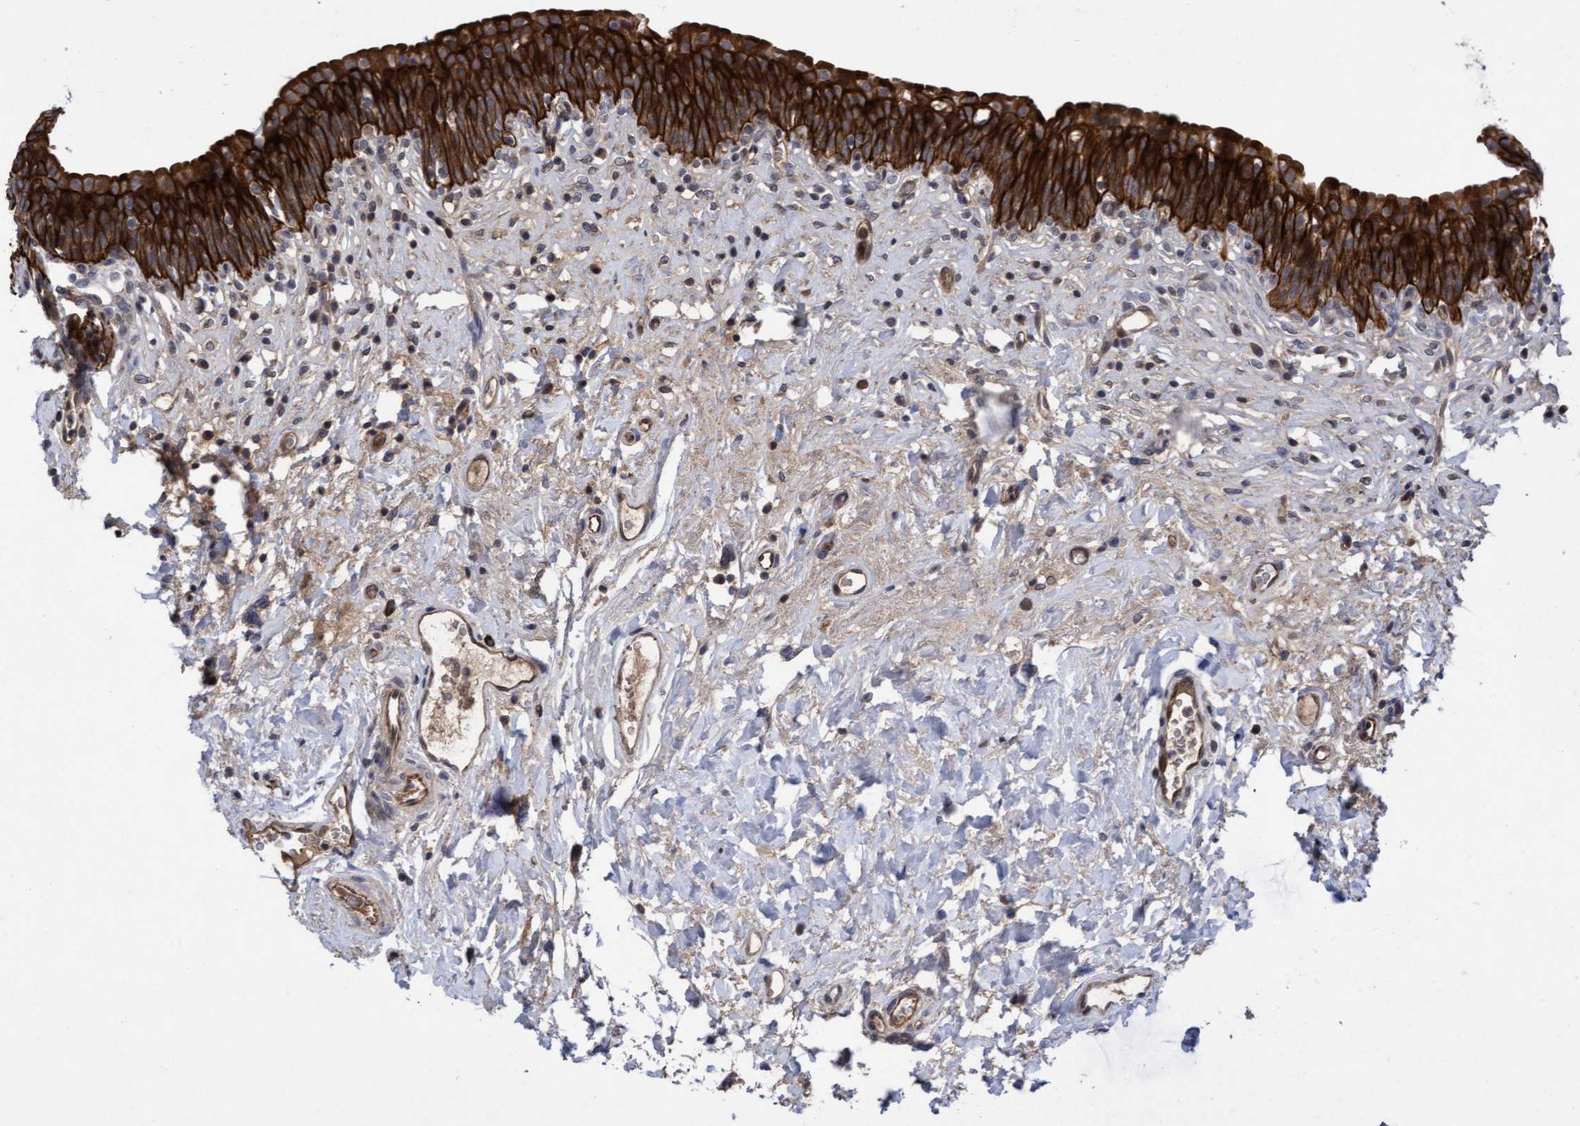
{"staining": {"intensity": "strong", "quantity": ">75%", "location": "cytoplasmic/membranous"}, "tissue": "urinary bladder", "cell_type": "Urothelial cells", "image_type": "normal", "snomed": [{"axis": "morphology", "description": "Normal tissue, NOS"}, {"axis": "topography", "description": "Urinary bladder"}], "caption": "There is high levels of strong cytoplasmic/membranous positivity in urothelial cells of normal urinary bladder, as demonstrated by immunohistochemical staining (brown color).", "gene": "COBL", "patient": {"sex": "male", "age": 83}}